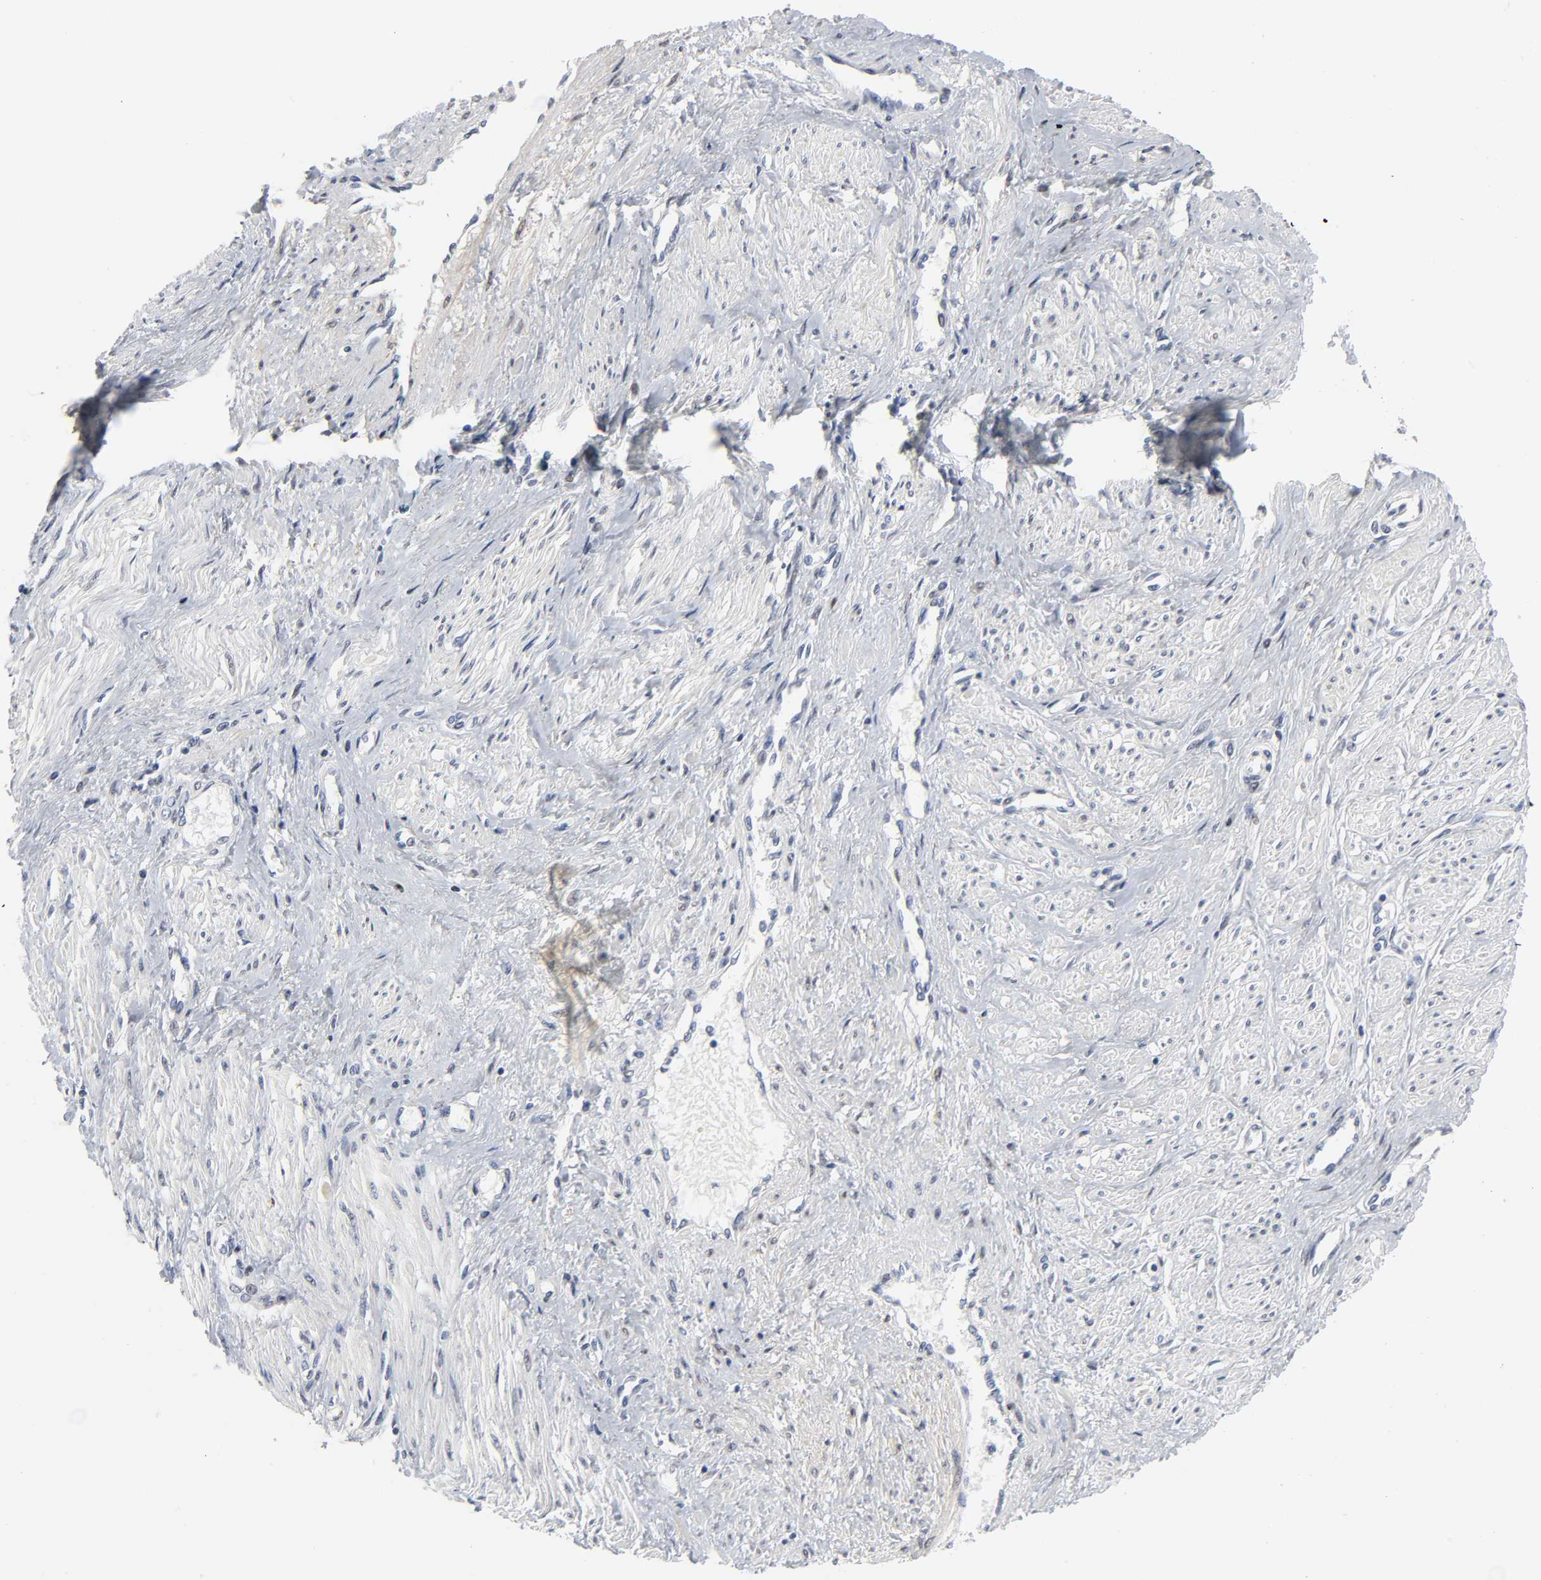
{"staining": {"intensity": "negative", "quantity": "none", "location": "none"}, "tissue": "smooth muscle", "cell_type": "Smooth muscle cells", "image_type": "normal", "snomed": [{"axis": "morphology", "description": "Normal tissue, NOS"}, {"axis": "topography", "description": "Smooth muscle"}, {"axis": "topography", "description": "Uterus"}], "caption": "Human smooth muscle stained for a protein using immunohistochemistry reveals no expression in smooth muscle cells.", "gene": "SALL2", "patient": {"sex": "female", "age": 39}}